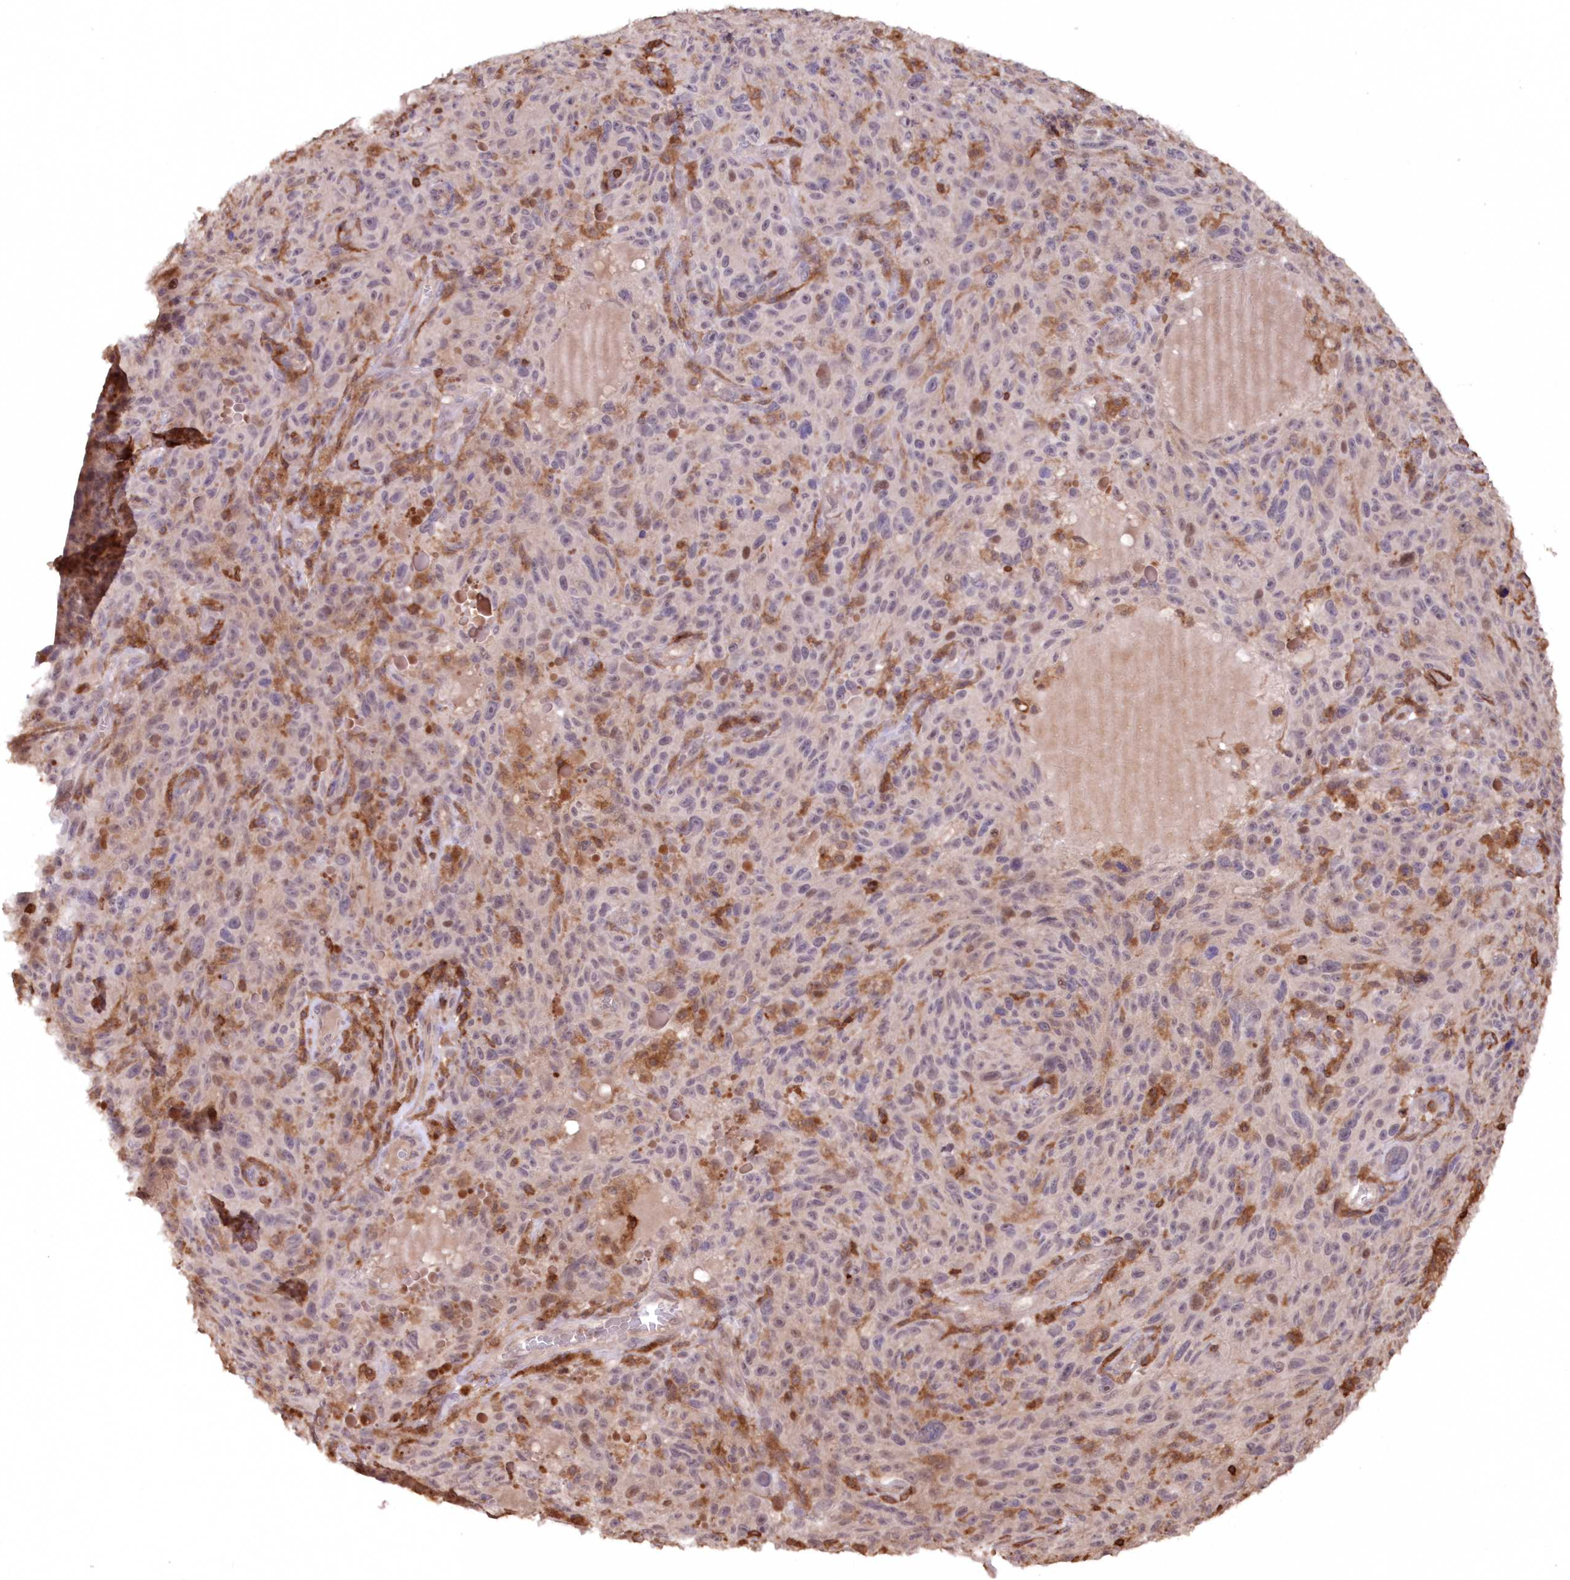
{"staining": {"intensity": "moderate", "quantity": "<25%", "location": "nuclear"}, "tissue": "melanoma", "cell_type": "Tumor cells", "image_type": "cancer", "snomed": [{"axis": "morphology", "description": "Malignant melanoma, NOS"}, {"axis": "topography", "description": "Skin"}], "caption": "Immunohistochemical staining of malignant melanoma reveals low levels of moderate nuclear protein staining in approximately <25% of tumor cells.", "gene": "SNED1", "patient": {"sex": "female", "age": 82}}